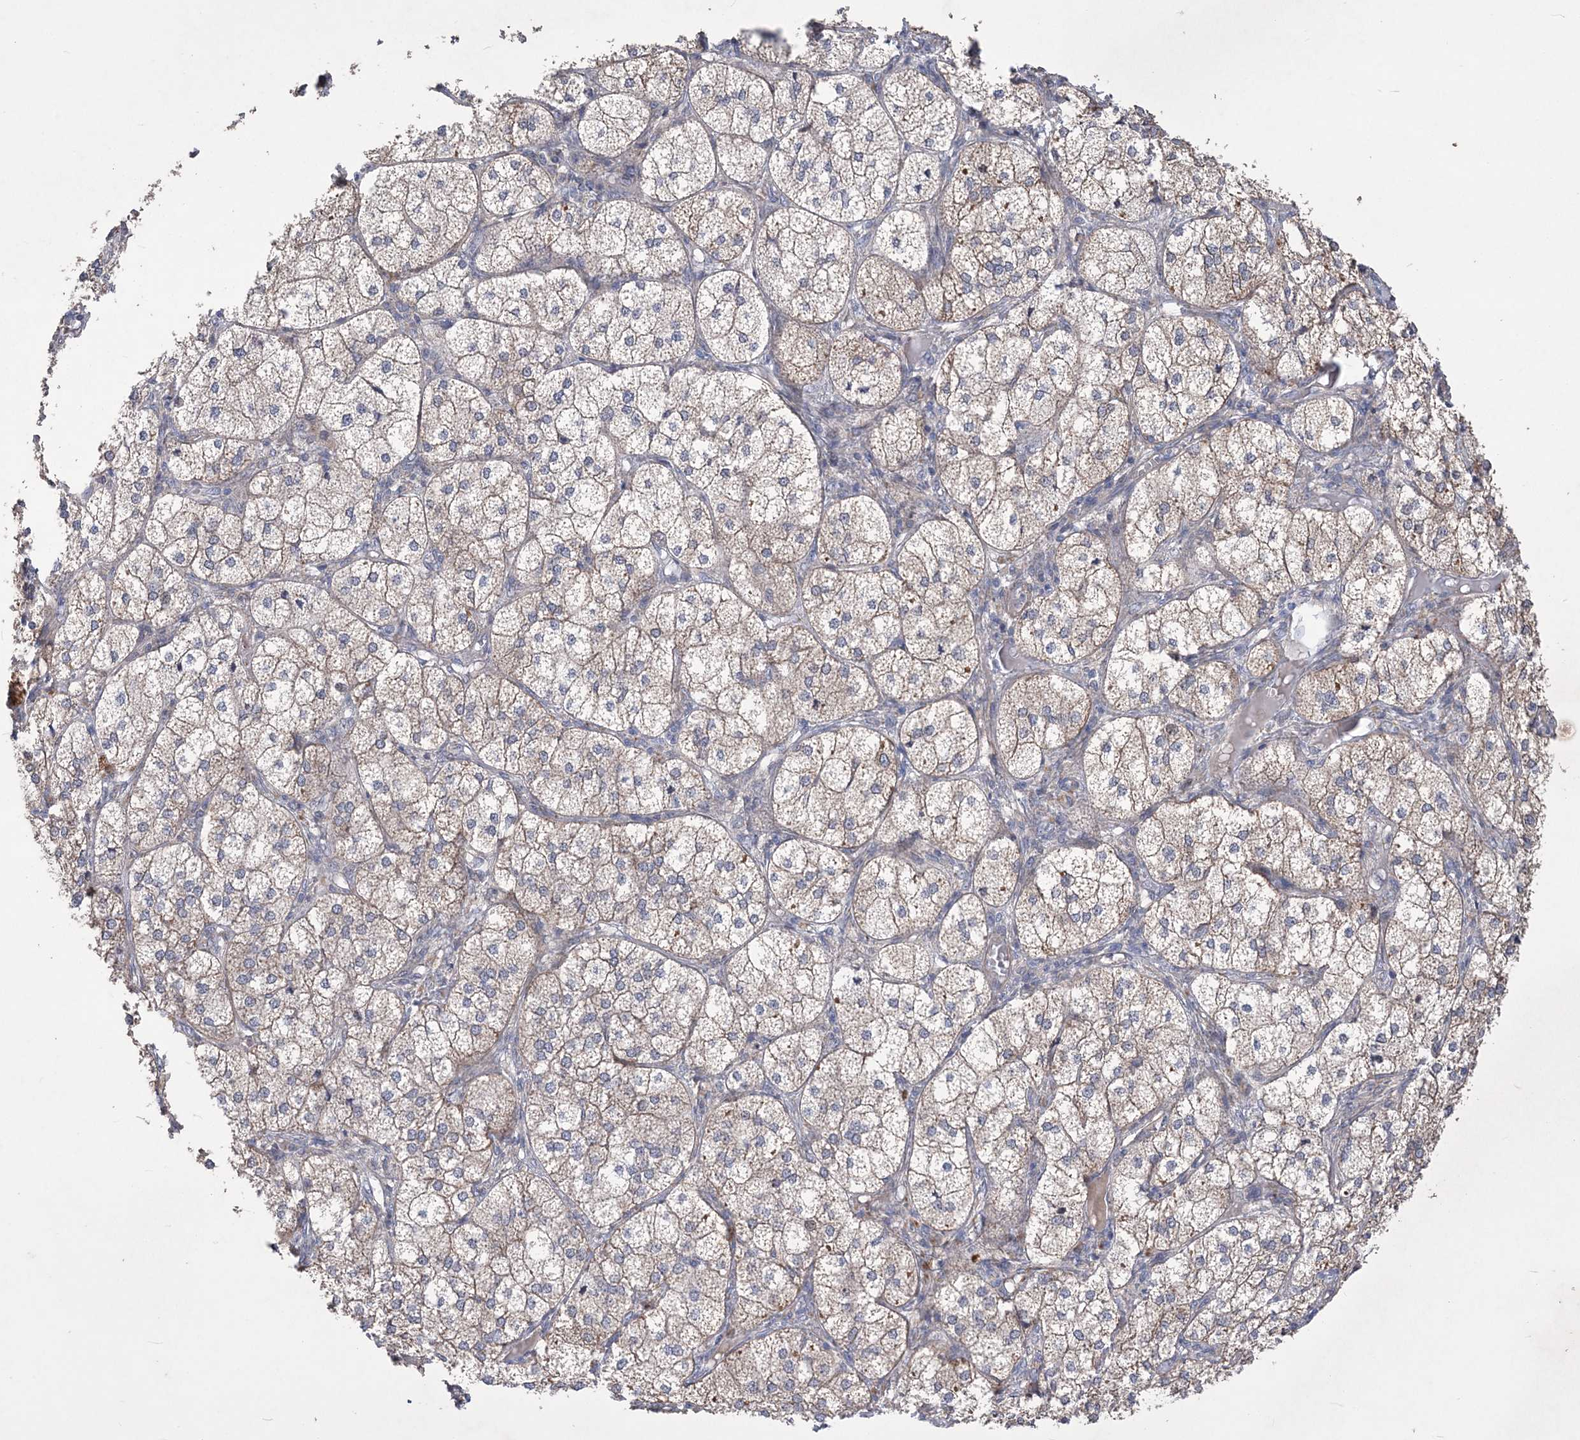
{"staining": {"intensity": "moderate", "quantity": "25%-75%", "location": "cytoplasmic/membranous"}, "tissue": "adrenal gland", "cell_type": "Glandular cells", "image_type": "normal", "snomed": [{"axis": "morphology", "description": "Normal tissue, NOS"}, {"axis": "topography", "description": "Adrenal gland"}], "caption": "High-power microscopy captured an immunohistochemistry (IHC) image of unremarkable adrenal gland, revealing moderate cytoplasmic/membranous positivity in about 25%-75% of glandular cells. (DAB = brown stain, brightfield microscopy at high magnification).", "gene": "MTRF1L", "patient": {"sex": "female", "age": 61}}